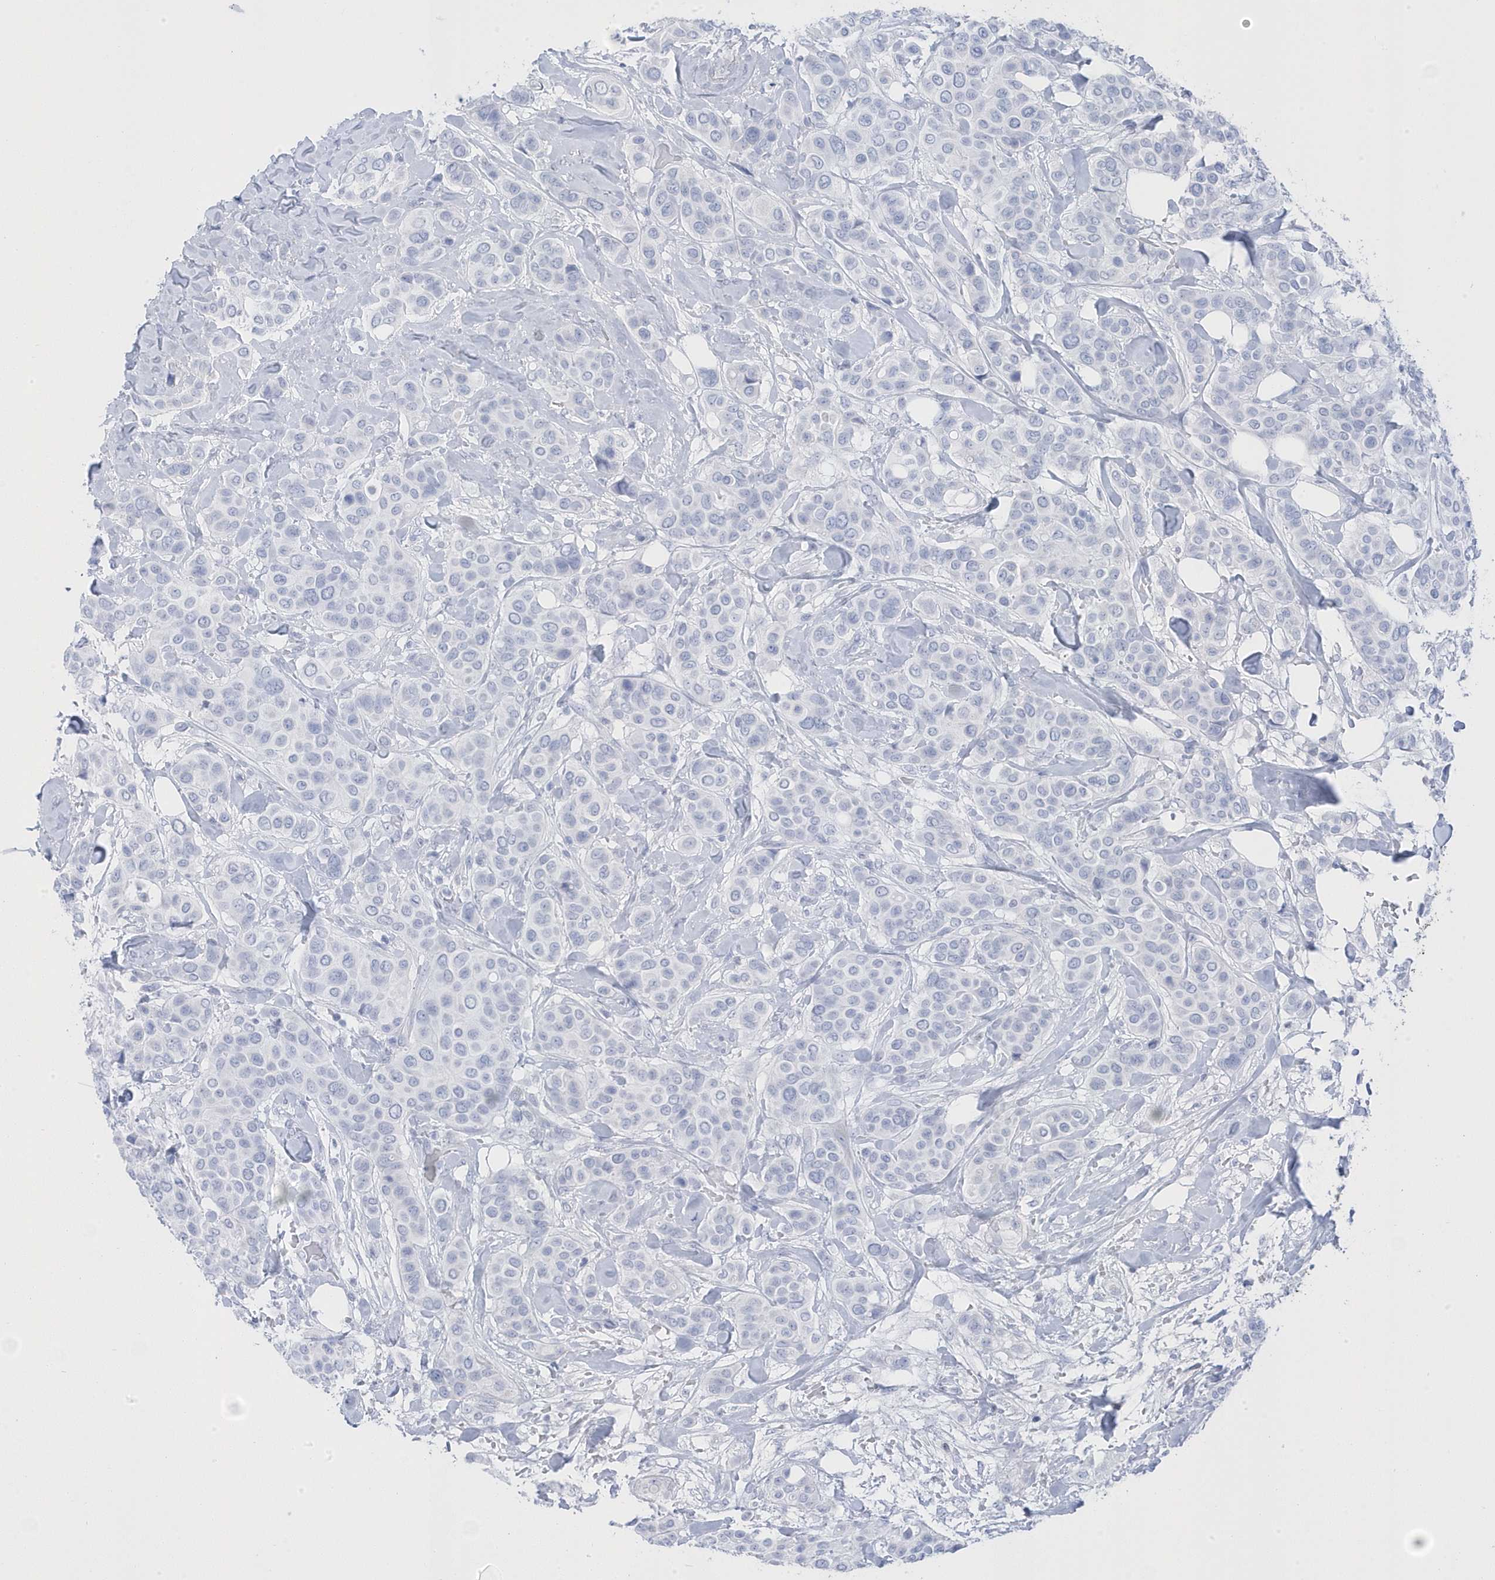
{"staining": {"intensity": "negative", "quantity": "none", "location": "none"}, "tissue": "breast cancer", "cell_type": "Tumor cells", "image_type": "cancer", "snomed": [{"axis": "morphology", "description": "Lobular carcinoma"}, {"axis": "topography", "description": "Breast"}], "caption": "An image of lobular carcinoma (breast) stained for a protein displays no brown staining in tumor cells.", "gene": "GTPBP6", "patient": {"sex": "female", "age": 51}}